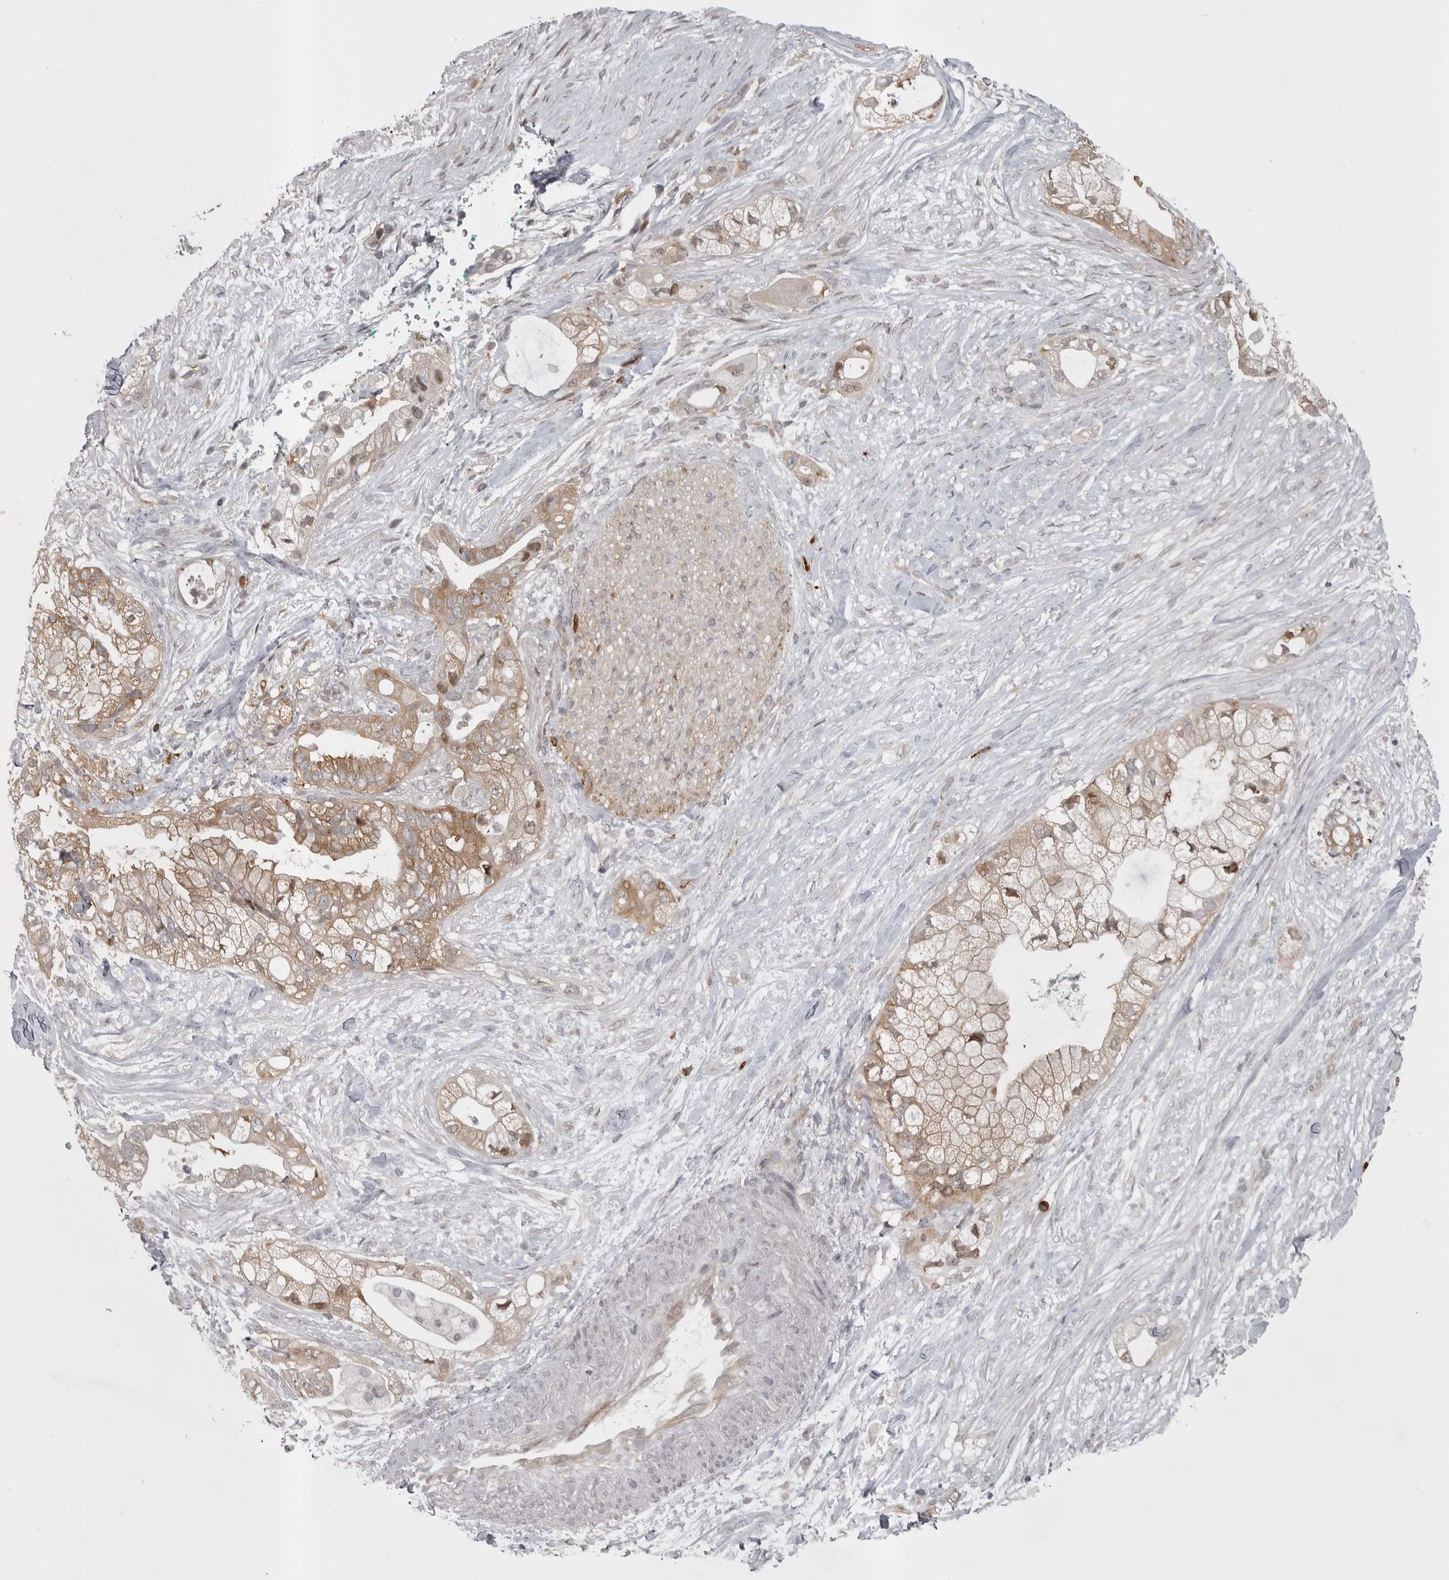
{"staining": {"intensity": "moderate", "quantity": ">75%", "location": "cytoplasmic/membranous,nuclear"}, "tissue": "pancreatic cancer", "cell_type": "Tumor cells", "image_type": "cancer", "snomed": [{"axis": "morphology", "description": "Adenocarcinoma, NOS"}, {"axis": "topography", "description": "Pancreas"}], "caption": "A photomicrograph showing moderate cytoplasmic/membranous and nuclear positivity in approximately >75% of tumor cells in adenocarcinoma (pancreatic), as visualized by brown immunohistochemical staining.", "gene": "SNX16", "patient": {"sex": "male", "age": 53}}